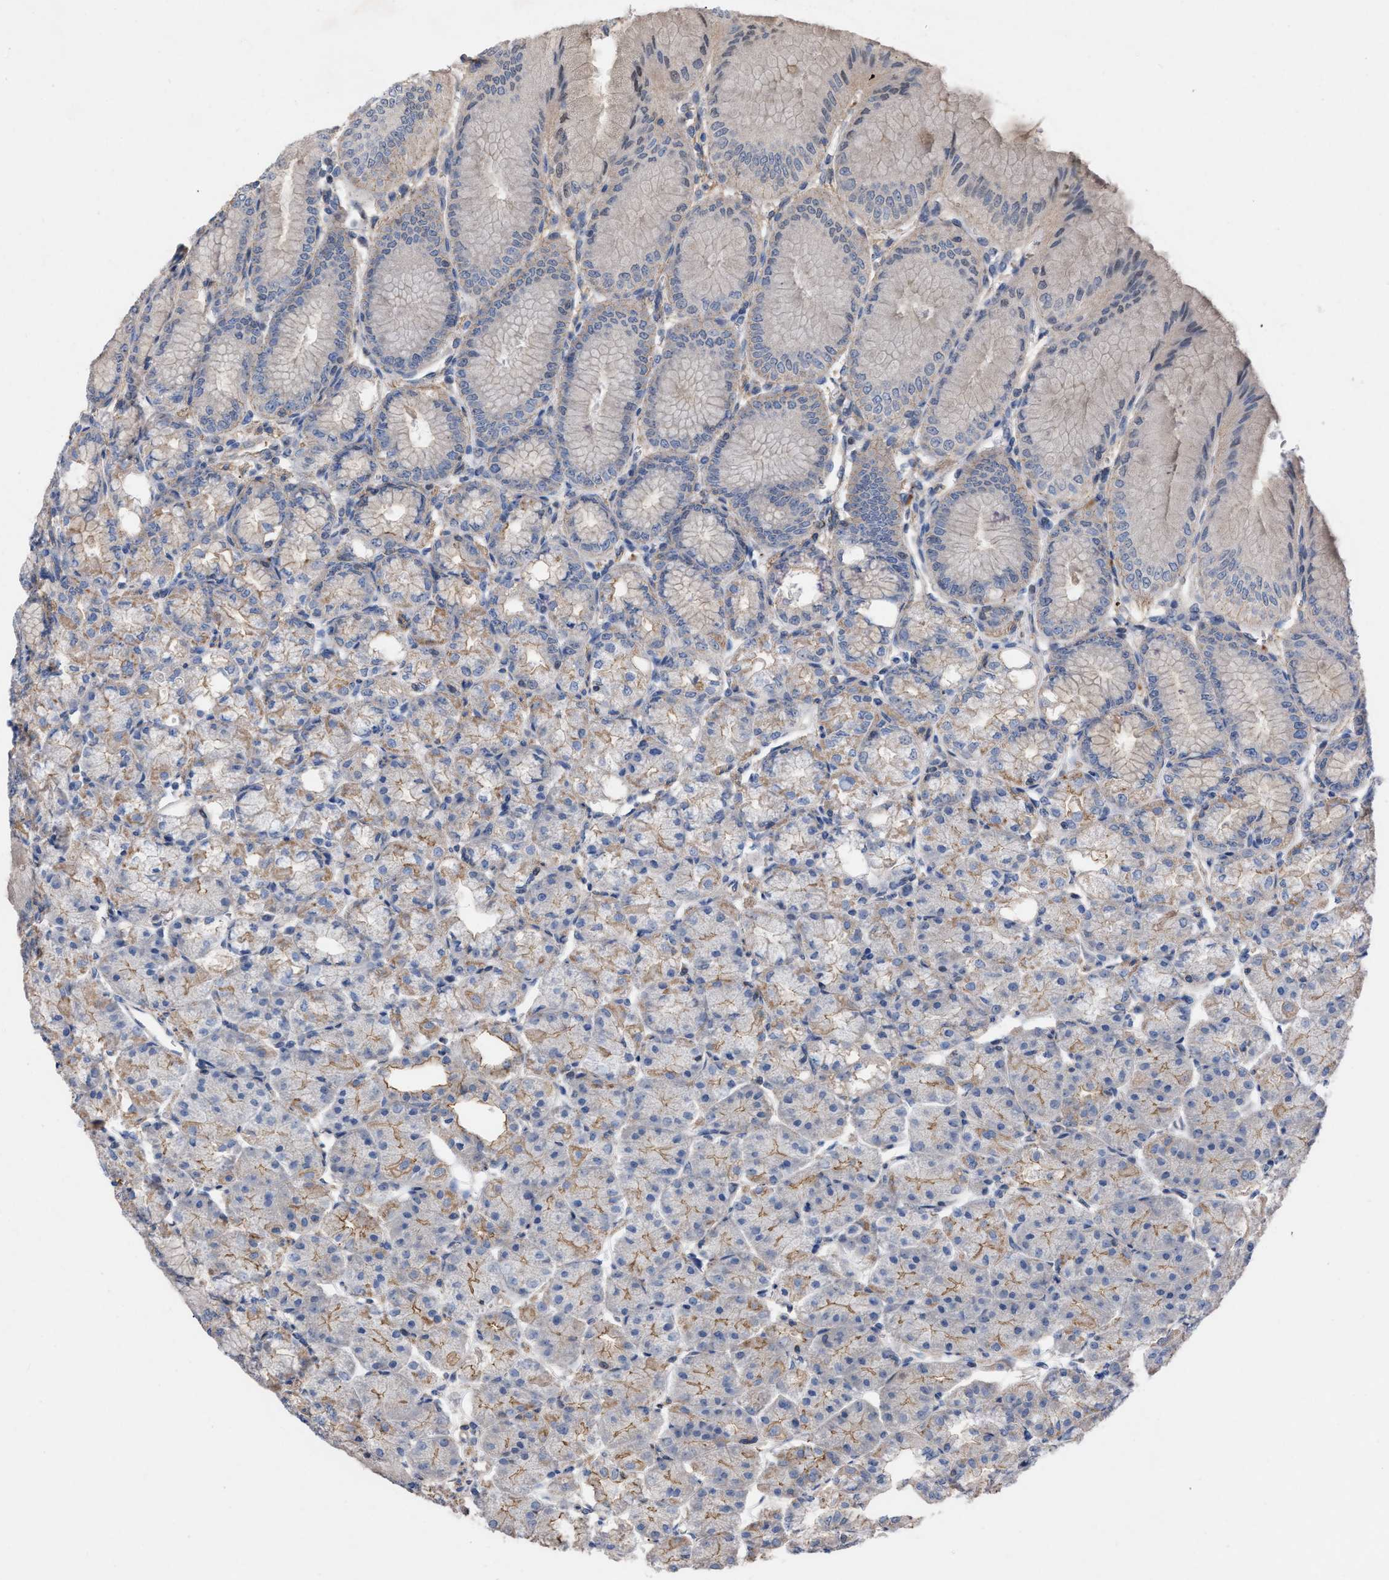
{"staining": {"intensity": "weak", "quantity": "25%-75%", "location": "cytoplasmic/membranous"}, "tissue": "stomach", "cell_type": "Glandular cells", "image_type": "normal", "snomed": [{"axis": "morphology", "description": "Normal tissue, NOS"}, {"axis": "topography", "description": "Stomach, lower"}], "caption": "DAB immunohistochemical staining of benign stomach displays weak cytoplasmic/membranous protein positivity in approximately 25%-75% of glandular cells.", "gene": "TMEM131", "patient": {"sex": "male", "age": 71}}